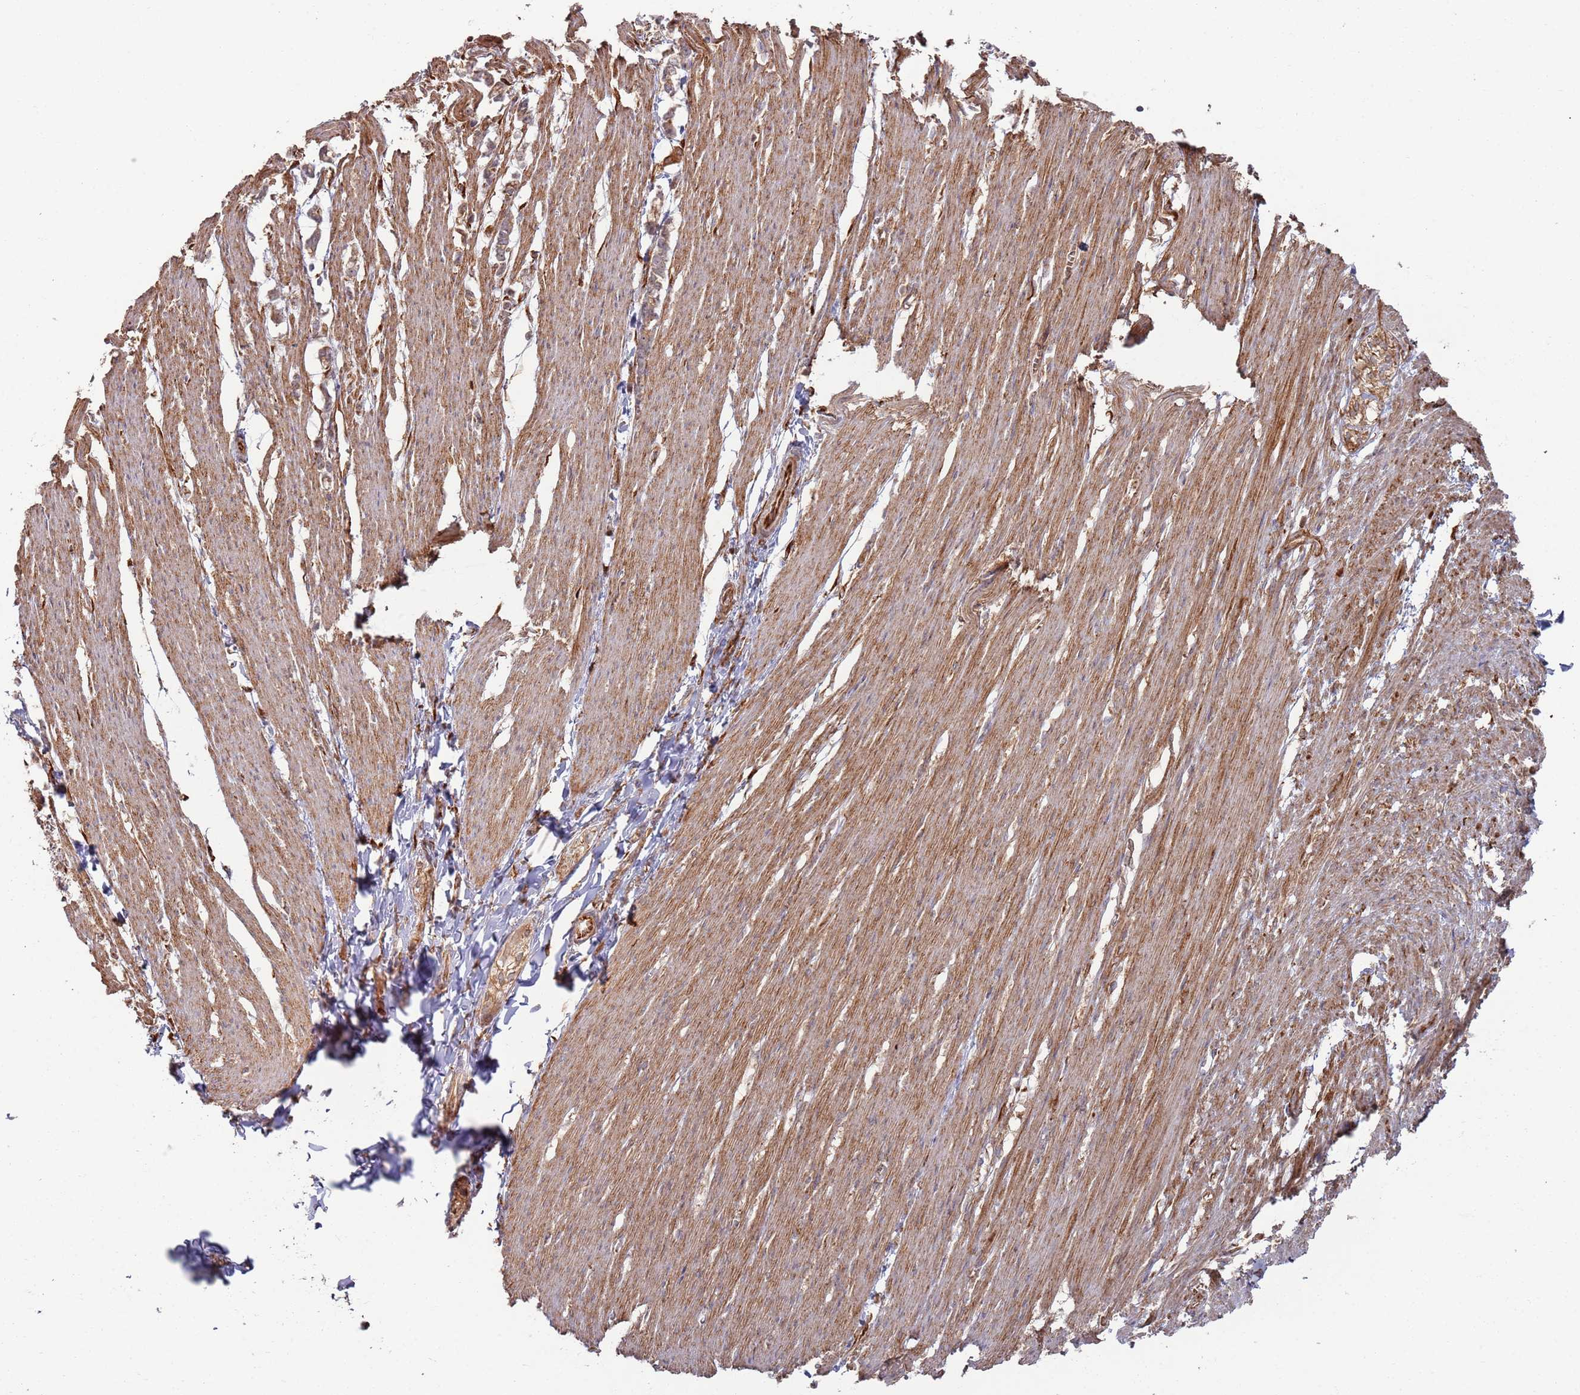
{"staining": {"intensity": "strong", "quantity": "25%-75%", "location": "cytoplasmic/membranous"}, "tissue": "smooth muscle", "cell_type": "Smooth muscle cells", "image_type": "normal", "snomed": [{"axis": "morphology", "description": "Normal tissue, NOS"}, {"axis": "morphology", "description": "Adenocarcinoma, NOS"}, {"axis": "topography", "description": "Colon"}, {"axis": "topography", "description": "Peripheral nerve tissue"}], "caption": "About 25%-75% of smooth muscle cells in normal human smooth muscle demonstrate strong cytoplasmic/membranous protein staining as visualized by brown immunohistochemical staining.", "gene": "PHF21A", "patient": {"sex": "male", "age": 14}}